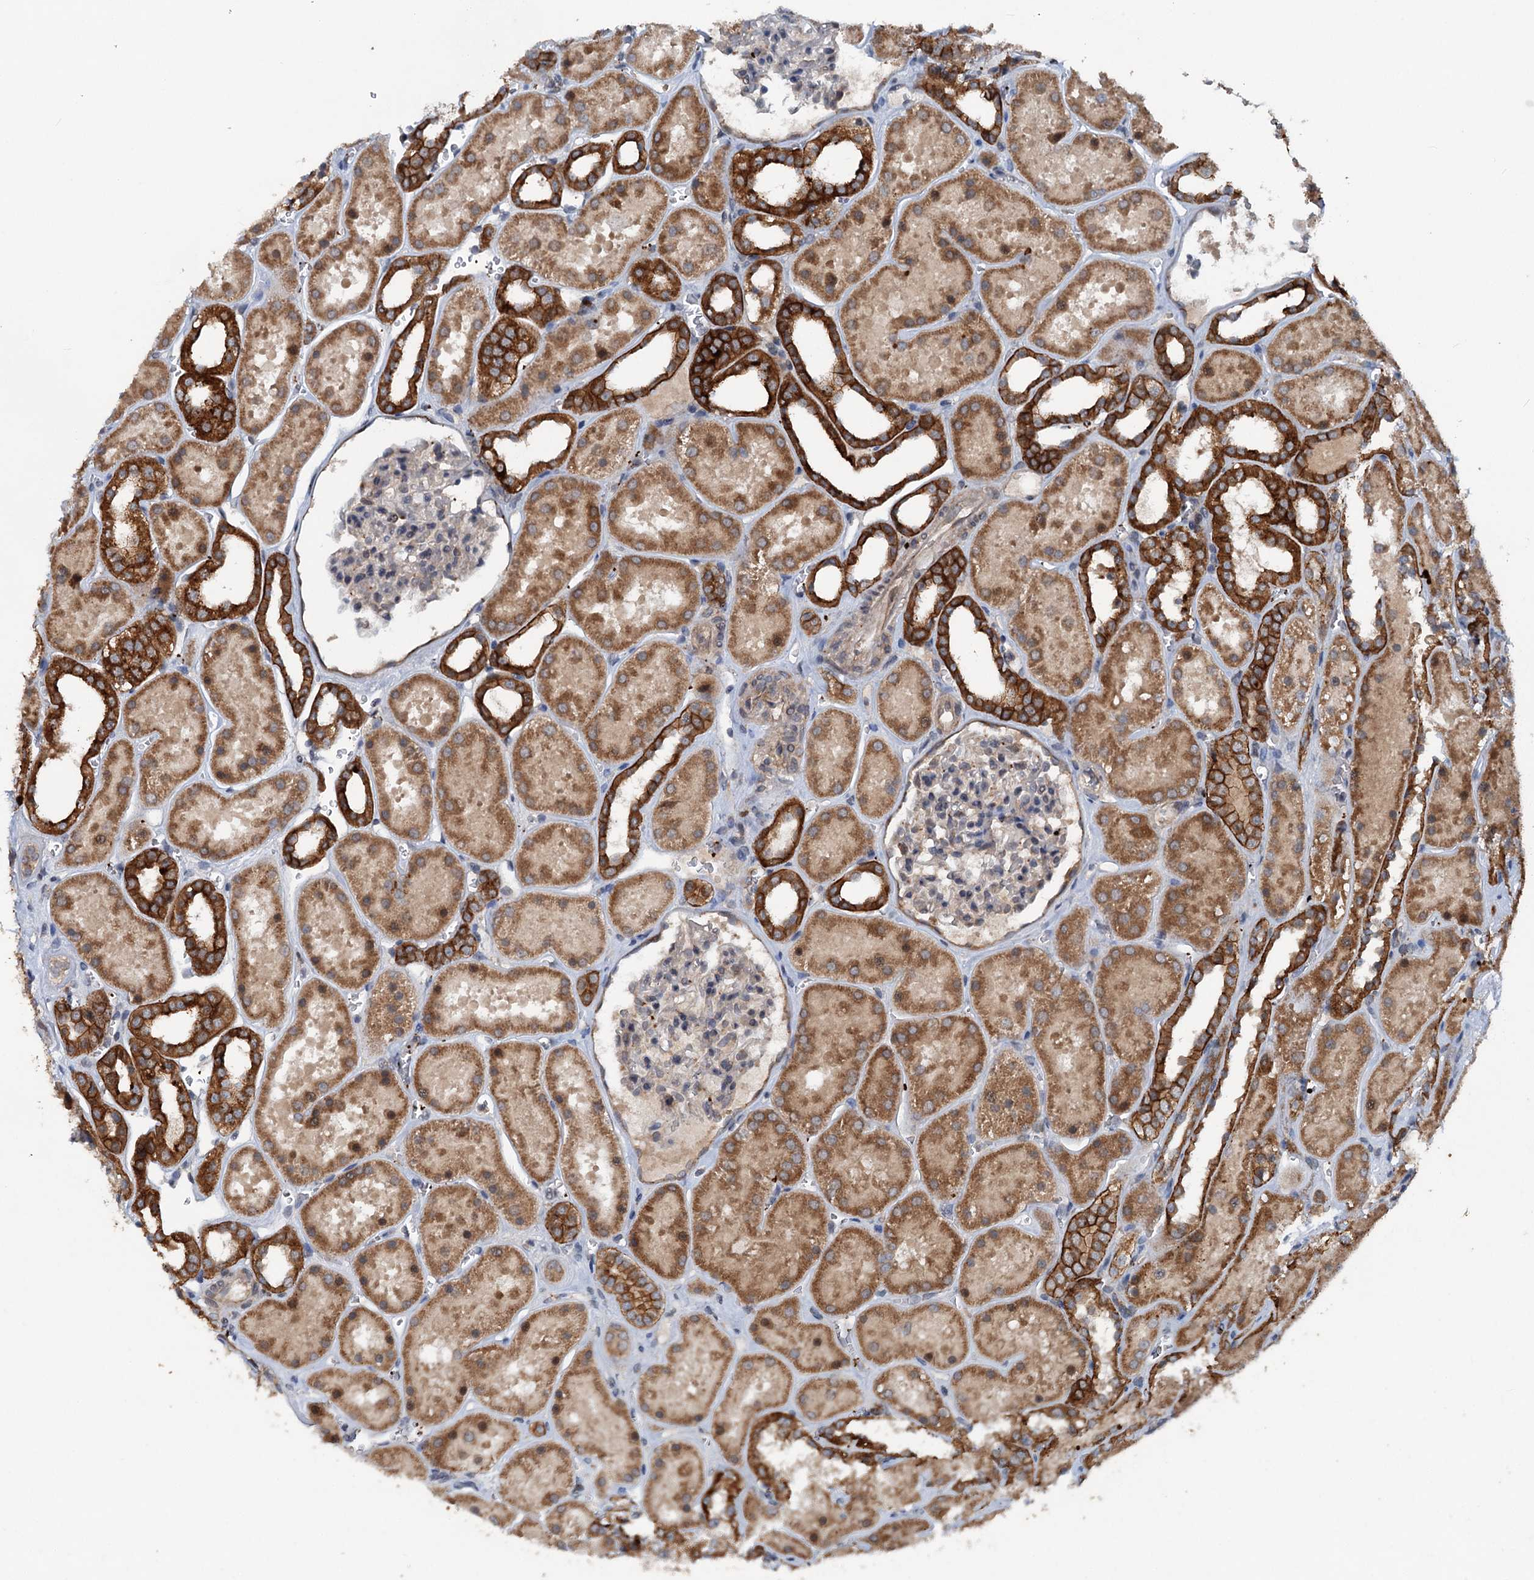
{"staining": {"intensity": "negative", "quantity": "none", "location": "none"}, "tissue": "kidney", "cell_type": "Cells in glomeruli", "image_type": "normal", "snomed": [{"axis": "morphology", "description": "Normal tissue, NOS"}, {"axis": "topography", "description": "Kidney"}], "caption": "This image is of normal kidney stained with IHC to label a protein in brown with the nuclei are counter-stained blue. There is no staining in cells in glomeruli.", "gene": "N4BP2L2", "patient": {"sex": "female", "age": 41}}